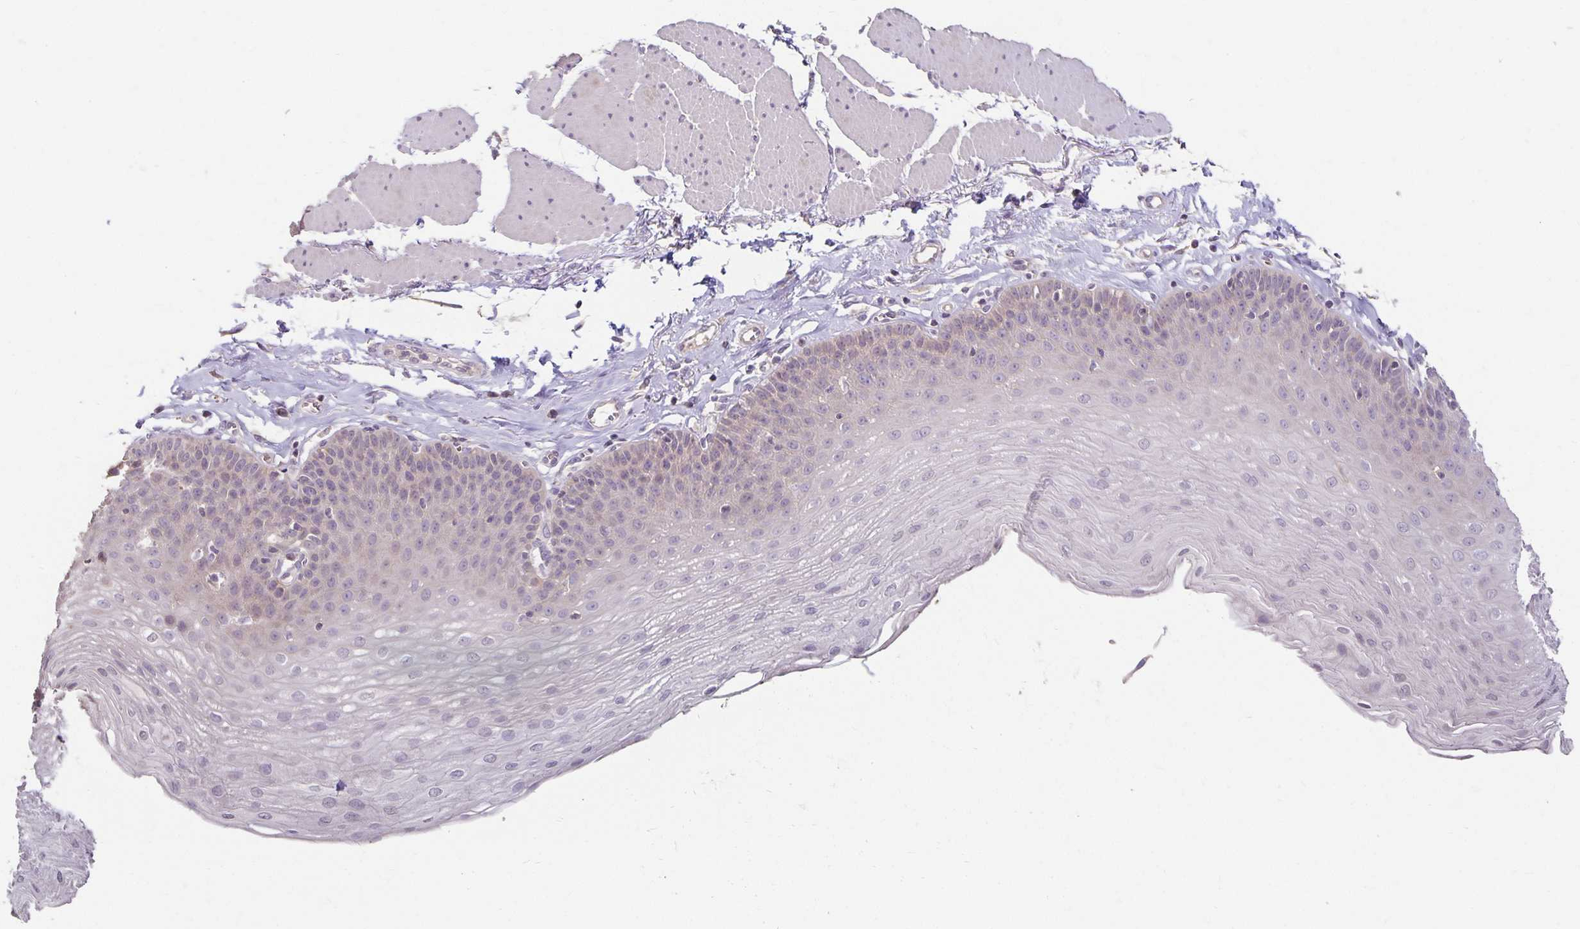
{"staining": {"intensity": "weak", "quantity": "<25%", "location": "cytoplasmic/membranous"}, "tissue": "esophagus", "cell_type": "Squamous epithelial cells", "image_type": "normal", "snomed": [{"axis": "morphology", "description": "Normal tissue, NOS"}, {"axis": "topography", "description": "Esophagus"}], "caption": "Immunohistochemistry micrograph of unremarkable esophagus: esophagus stained with DAB reveals no significant protein expression in squamous epithelial cells. The staining was performed using DAB to visualize the protein expression in brown, while the nuclei were stained in blue with hematoxylin (Magnification: 20x).", "gene": "CST6", "patient": {"sex": "female", "age": 81}}